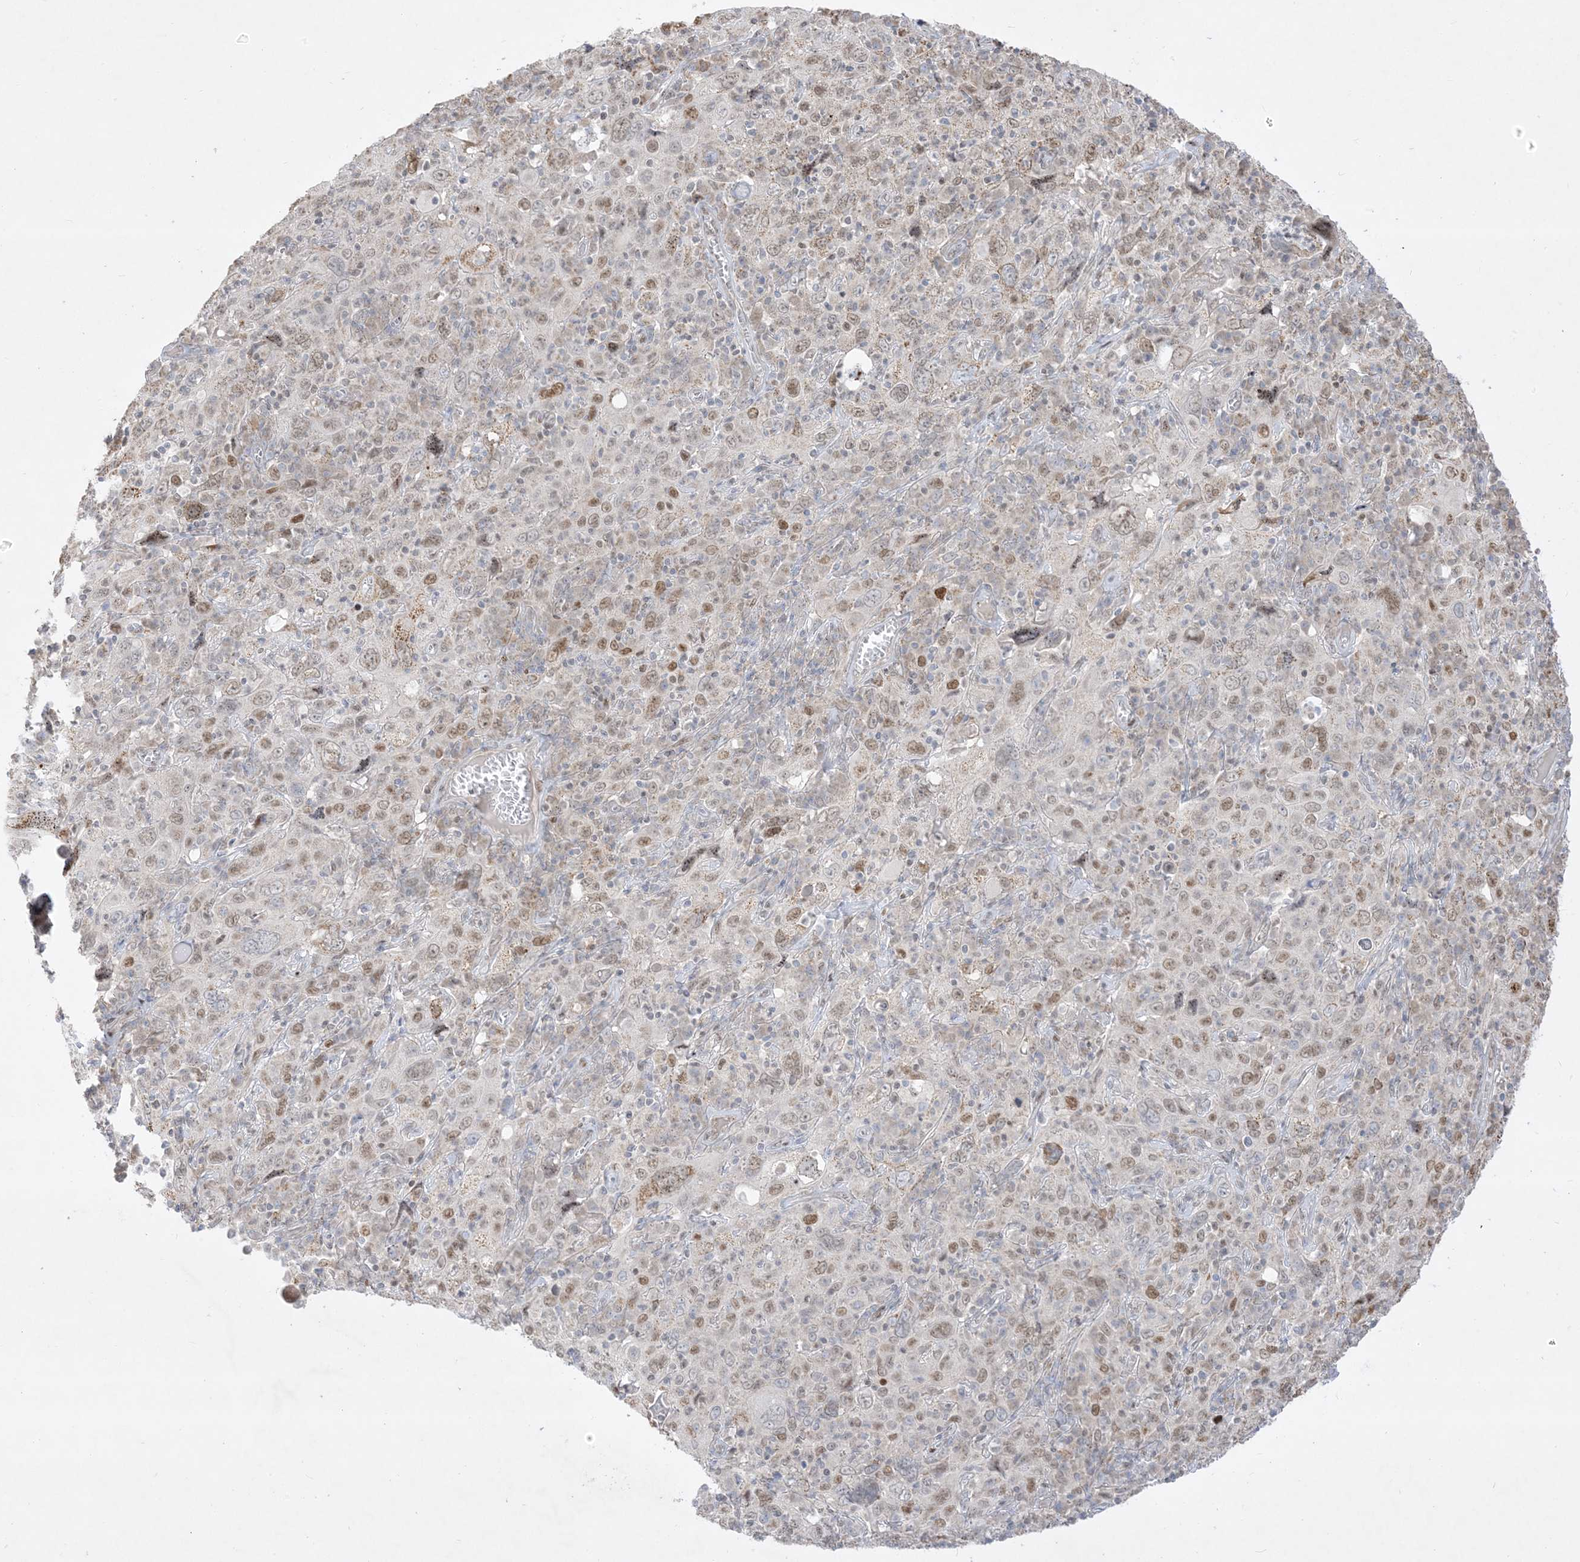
{"staining": {"intensity": "moderate", "quantity": "25%-75%", "location": "nuclear"}, "tissue": "cervical cancer", "cell_type": "Tumor cells", "image_type": "cancer", "snomed": [{"axis": "morphology", "description": "Squamous cell carcinoma, NOS"}, {"axis": "topography", "description": "Cervix"}], "caption": "Immunohistochemistry (IHC) staining of squamous cell carcinoma (cervical), which displays medium levels of moderate nuclear staining in approximately 25%-75% of tumor cells indicating moderate nuclear protein positivity. The staining was performed using DAB (3,3'-diaminobenzidine) (brown) for protein detection and nuclei were counterstained in hematoxylin (blue).", "gene": "BHLHE40", "patient": {"sex": "female", "age": 46}}